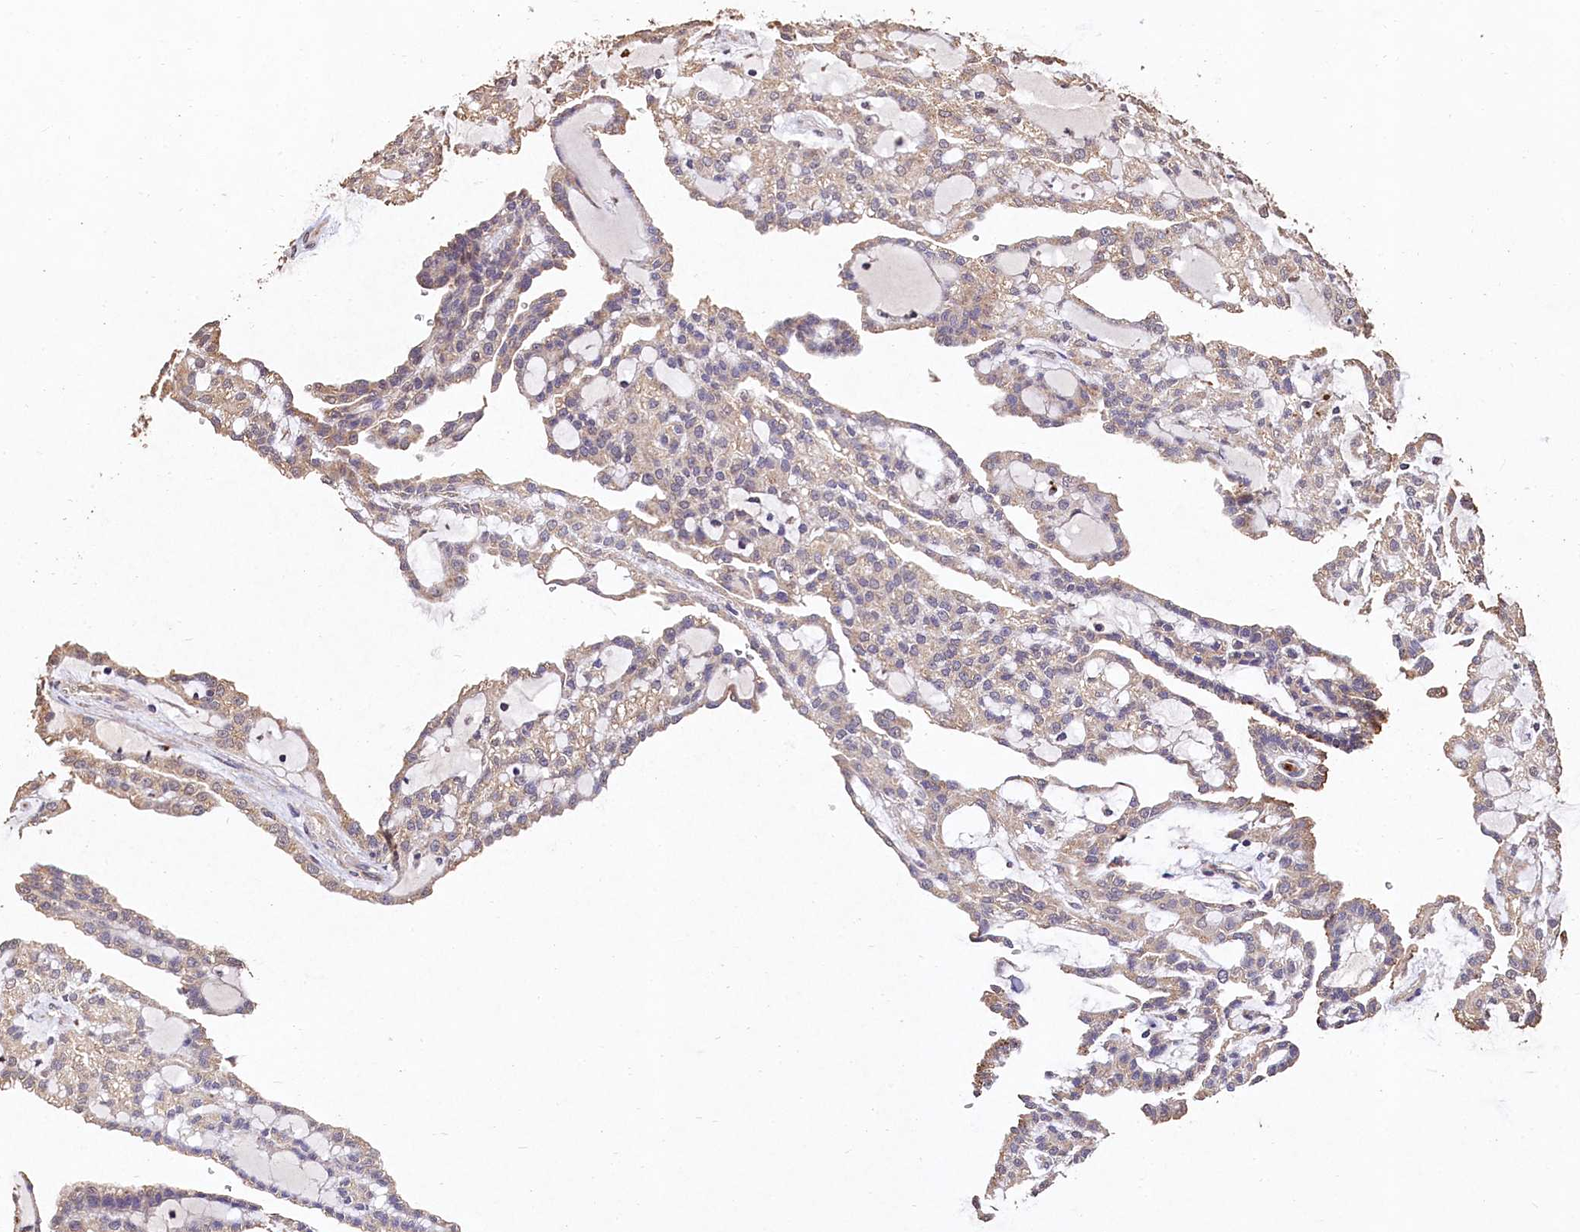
{"staining": {"intensity": "weak", "quantity": ">75%", "location": "cytoplasmic/membranous"}, "tissue": "renal cancer", "cell_type": "Tumor cells", "image_type": "cancer", "snomed": [{"axis": "morphology", "description": "Adenocarcinoma, NOS"}, {"axis": "topography", "description": "Kidney"}], "caption": "Weak cytoplasmic/membranous positivity for a protein is appreciated in about >75% of tumor cells of adenocarcinoma (renal) using IHC.", "gene": "LSM4", "patient": {"sex": "male", "age": 63}}